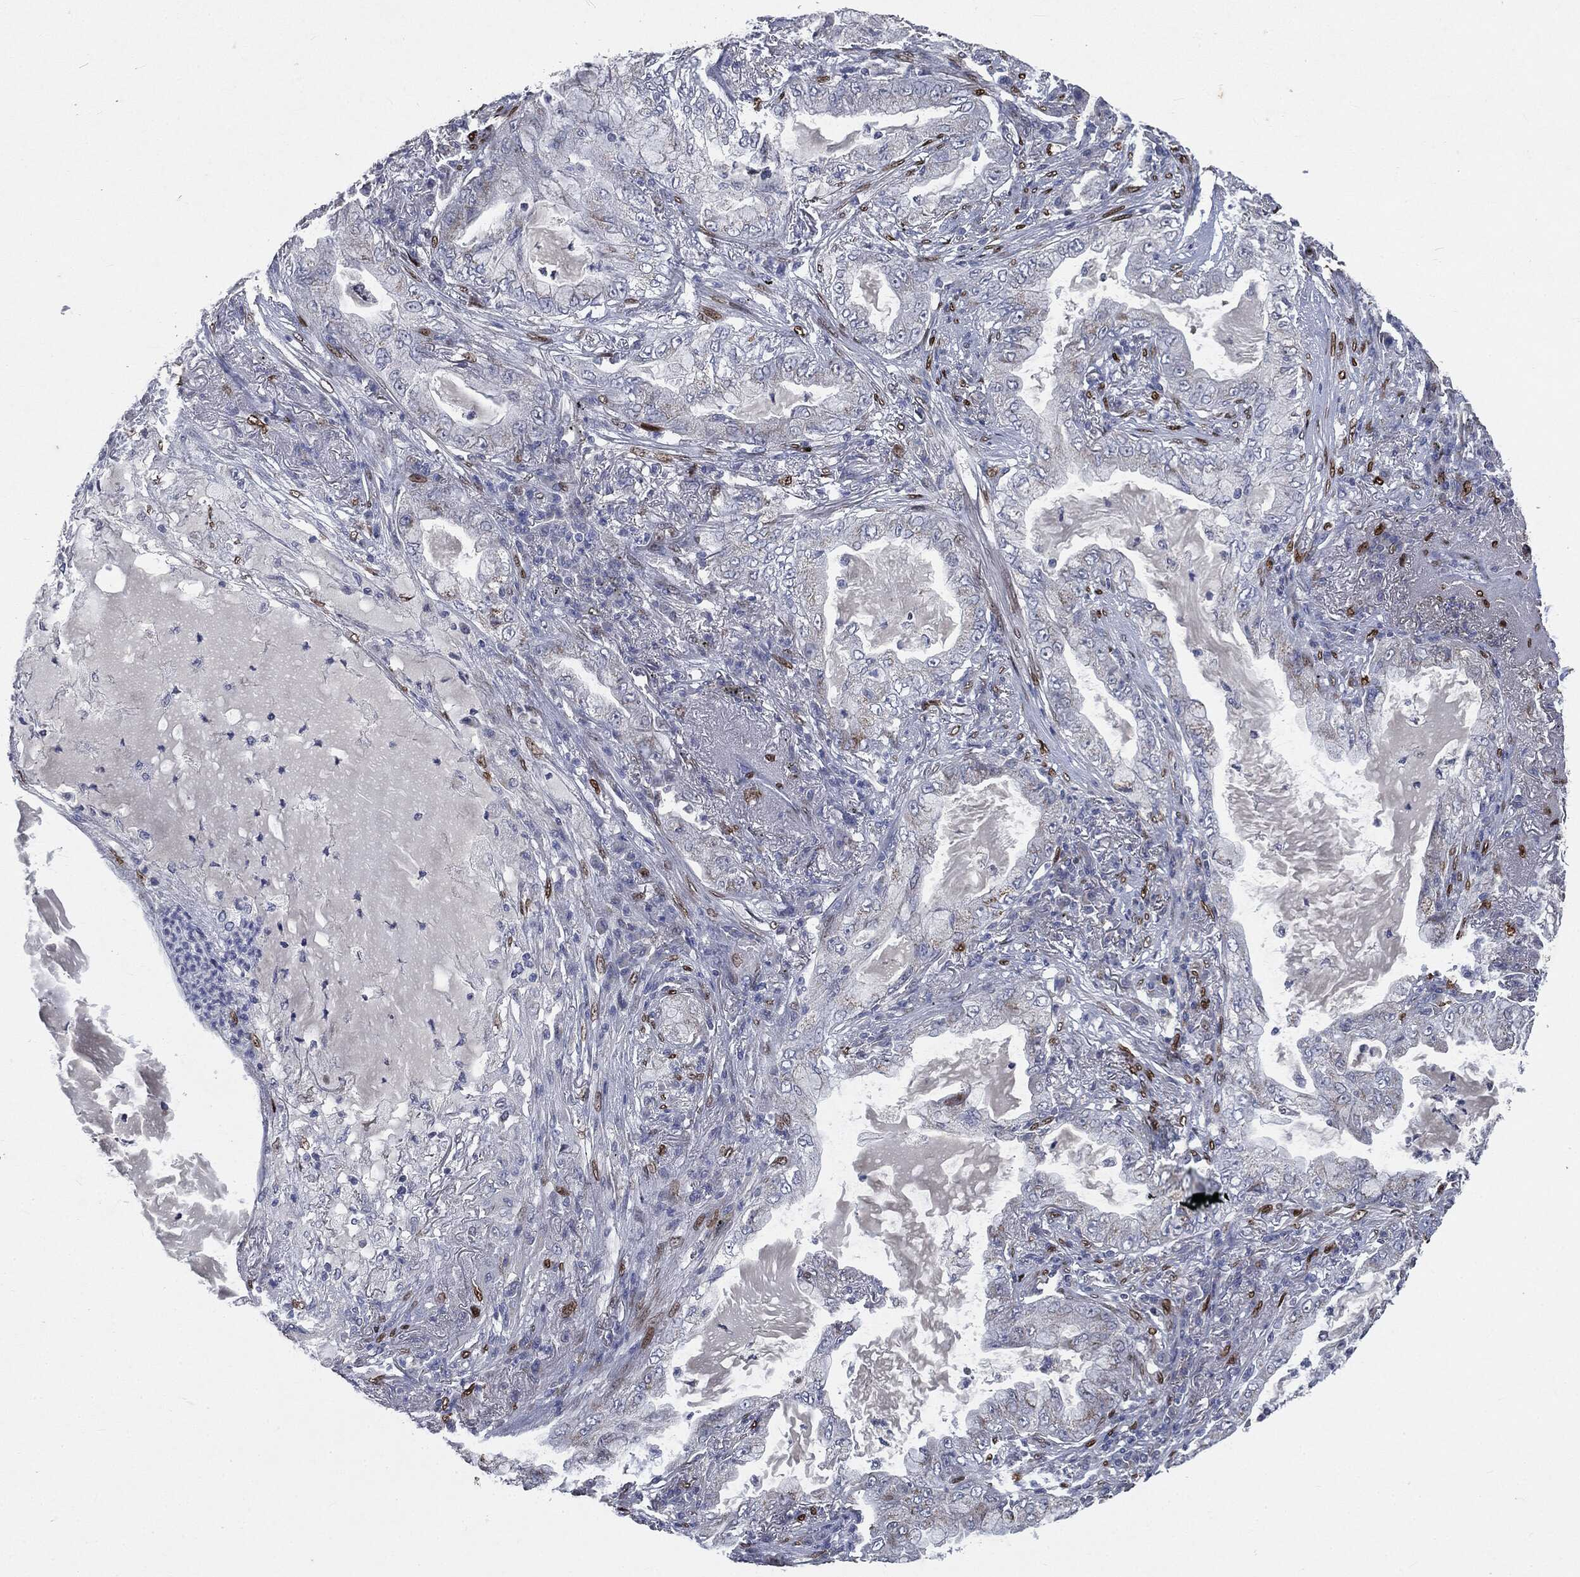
{"staining": {"intensity": "negative", "quantity": "none", "location": "none"}, "tissue": "lung cancer", "cell_type": "Tumor cells", "image_type": "cancer", "snomed": [{"axis": "morphology", "description": "Adenocarcinoma, NOS"}, {"axis": "topography", "description": "Lung"}], "caption": "Immunohistochemistry (IHC) of lung cancer exhibits no expression in tumor cells.", "gene": "CASD1", "patient": {"sex": "female", "age": 73}}